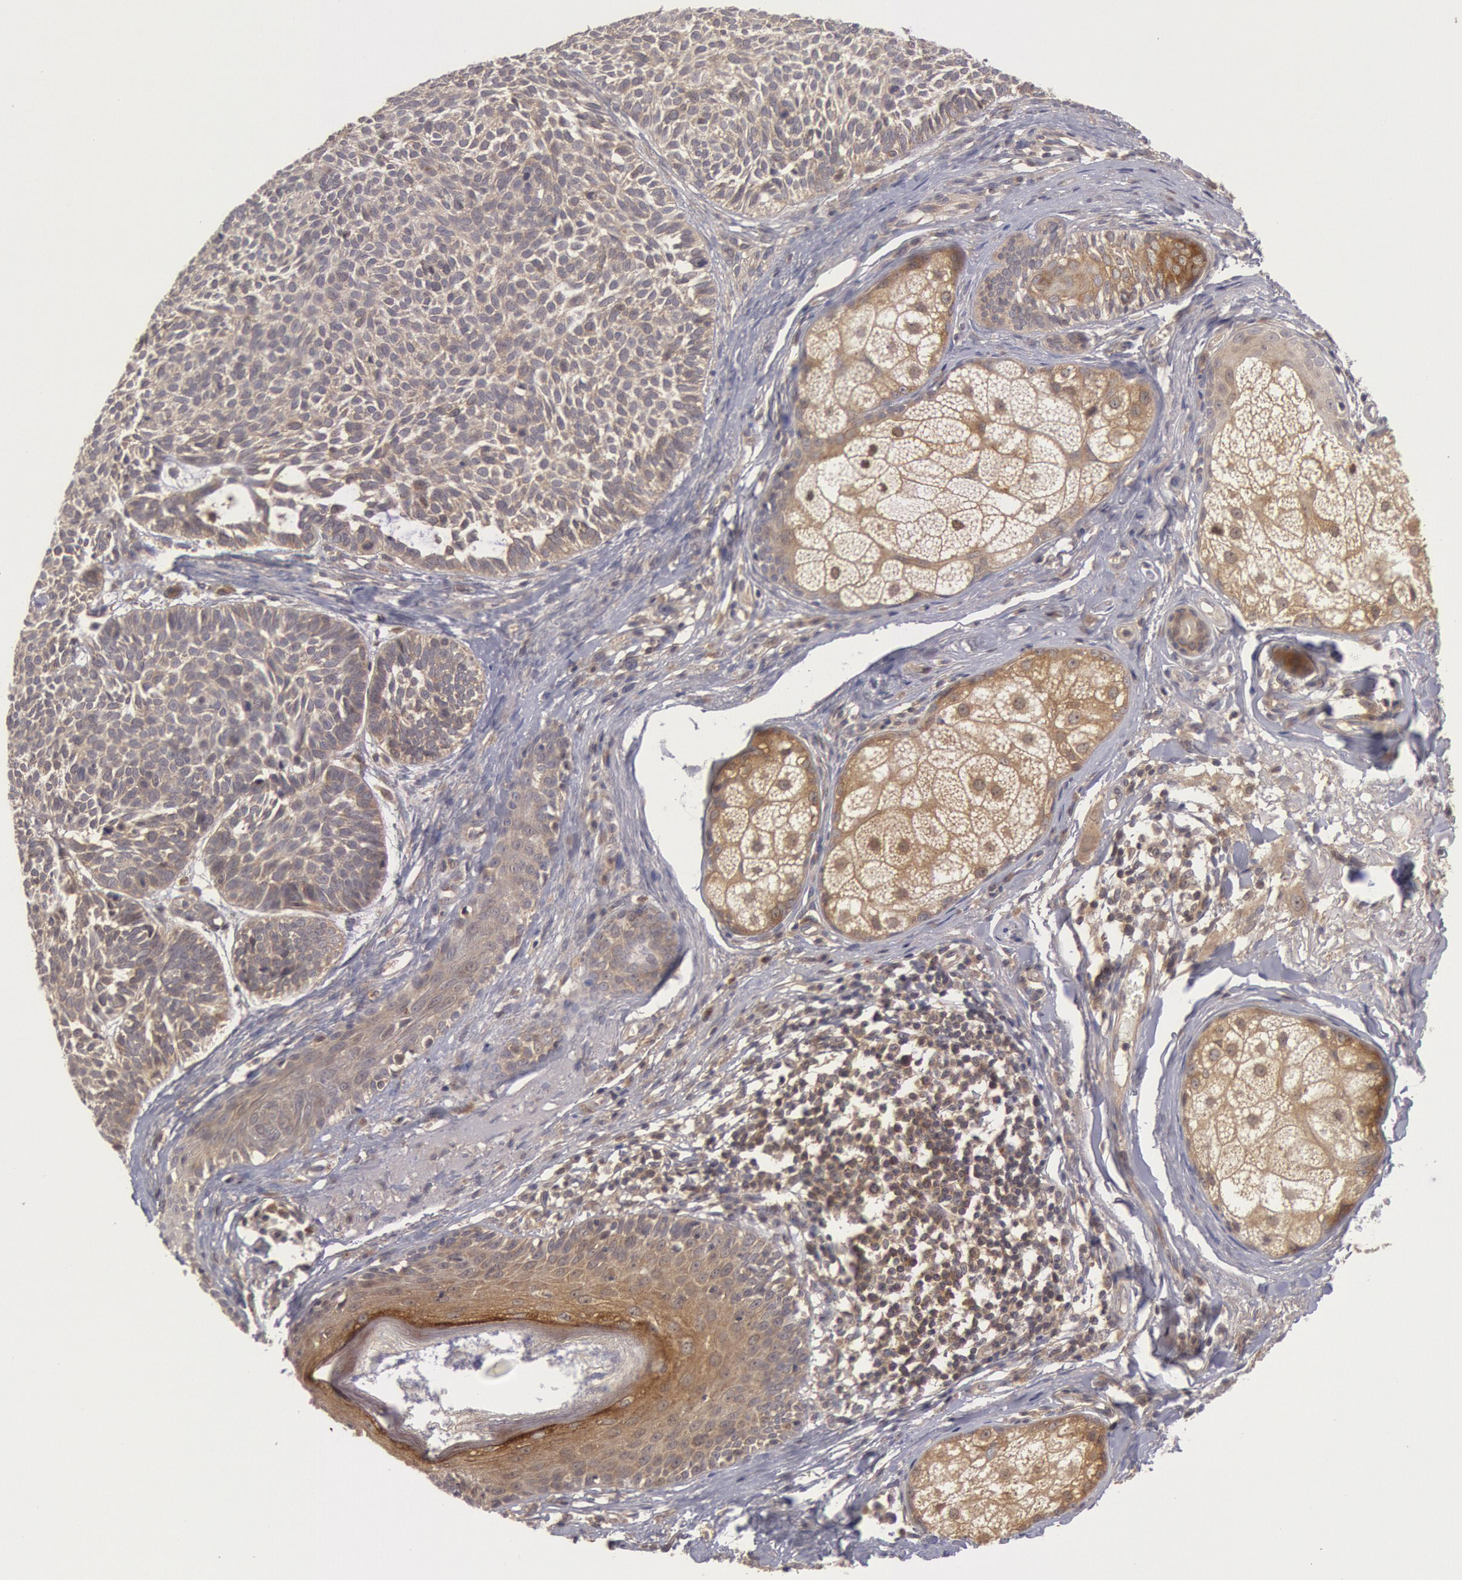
{"staining": {"intensity": "weak", "quantity": "25%-75%", "location": "cytoplasmic/membranous"}, "tissue": "skin cancer", "cell_type": "Tumor cells", "image_type": "cancer", "snomed": [{"axis": "morphology", "description": "Basal cell carcinoma"}, {"axis": "topography", "description": "Skin"}], "caption": "This is an image of IHC staining of skin cancer, which shows weak expression in the cytoplasmic/membranous of tumor cells.", "gene": "BRAF", "patient": {"sex": "male", "age": 63}}